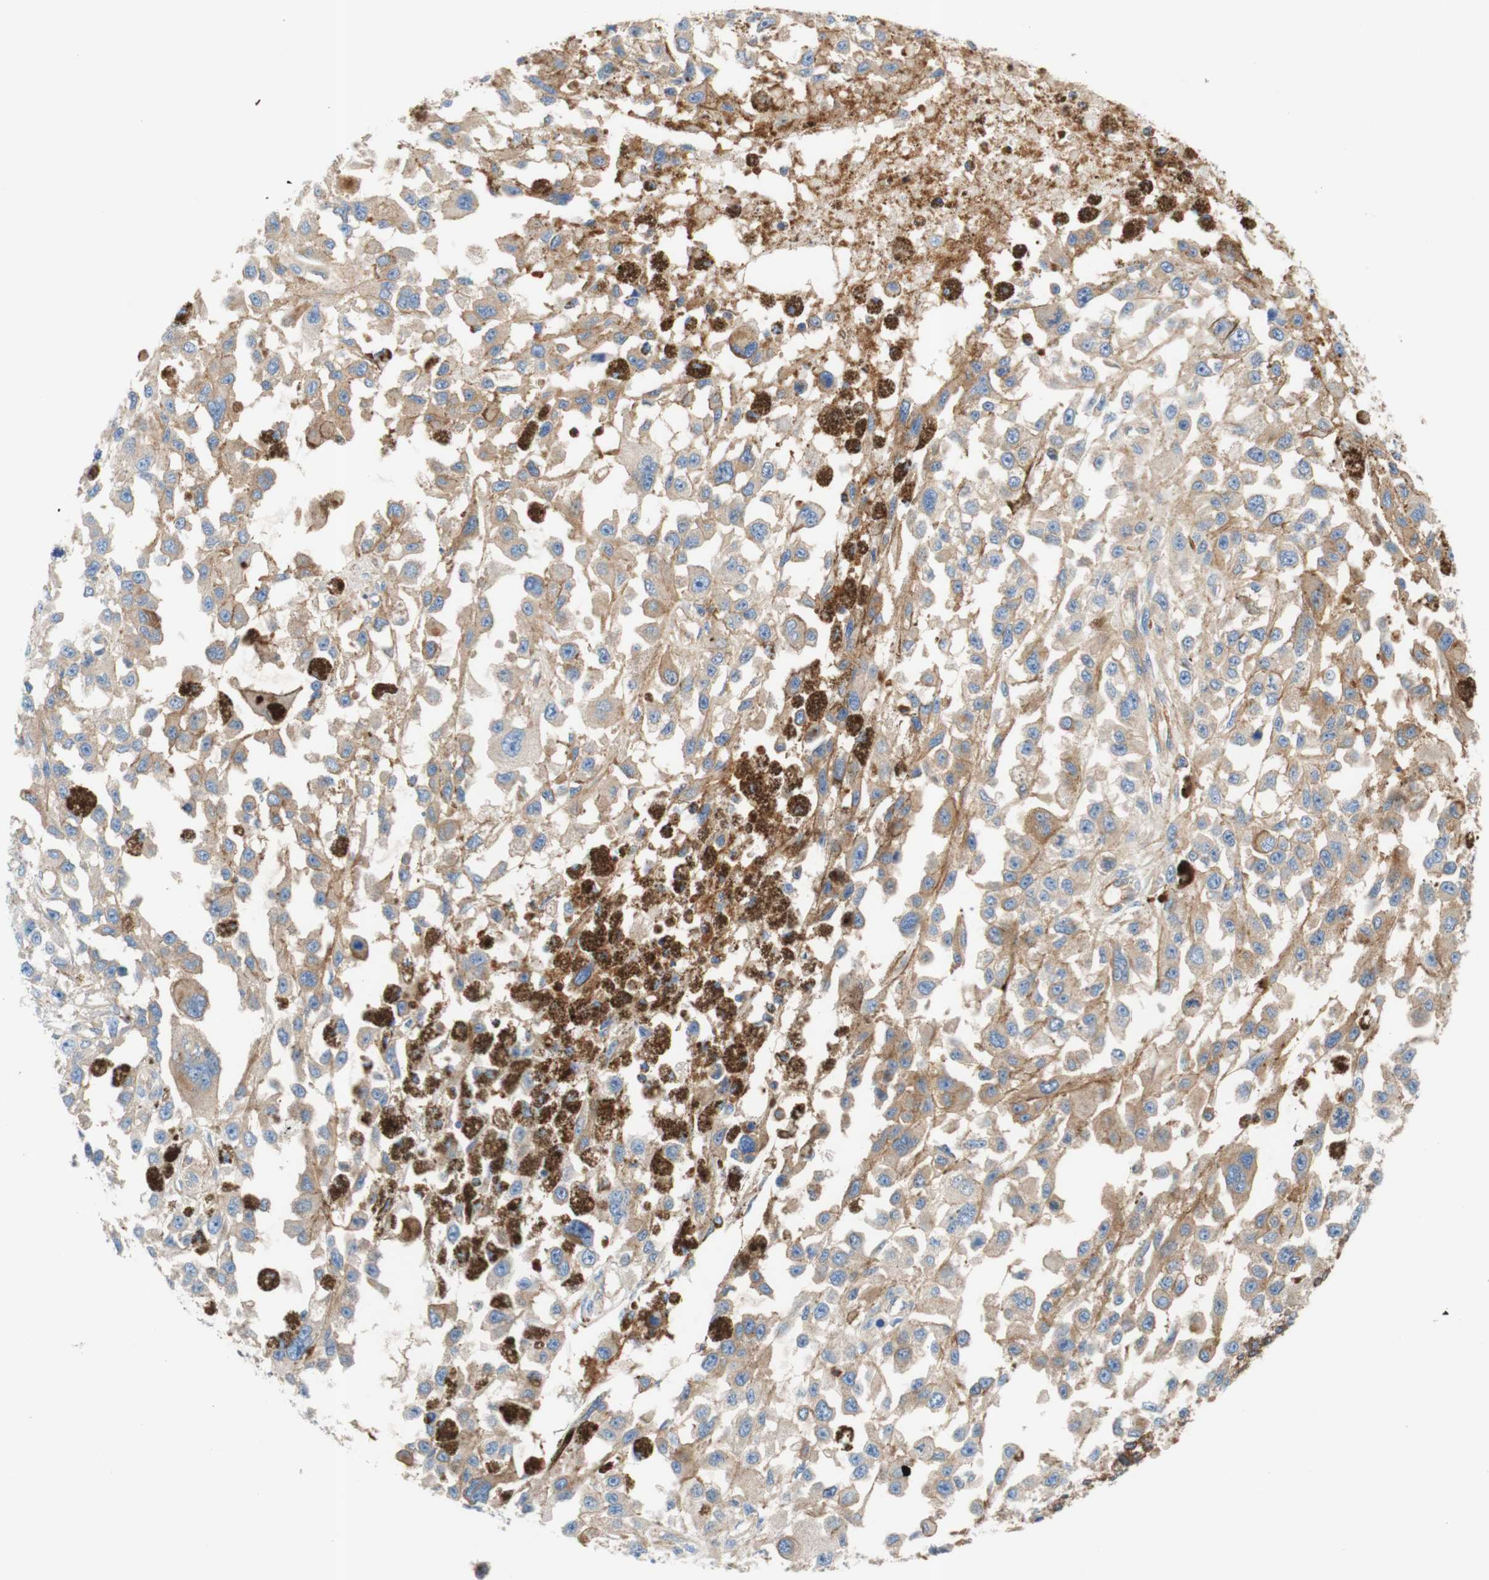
{"staining": {"intensity": "weak", "quantity": "<25%", "location": "cytoplasmic/membranous"}, "tissue": "melanoma", "cell_type": "Tumor cells", "image_type": "cancer", "snomed": [{"axis": "morphology", "description": "Malignant melanoma, Metastatic site"}, {"axis": "topography", "description": "Lymph node"}], "caption": "High power microscopy image of an immunohistochemistry (IHC) micrograph of malignant melanoma (metastatic site), revealing no significant expression in tumor cells.", "gene": "STOM", "patient": {"sex": "male", "age": 59}}